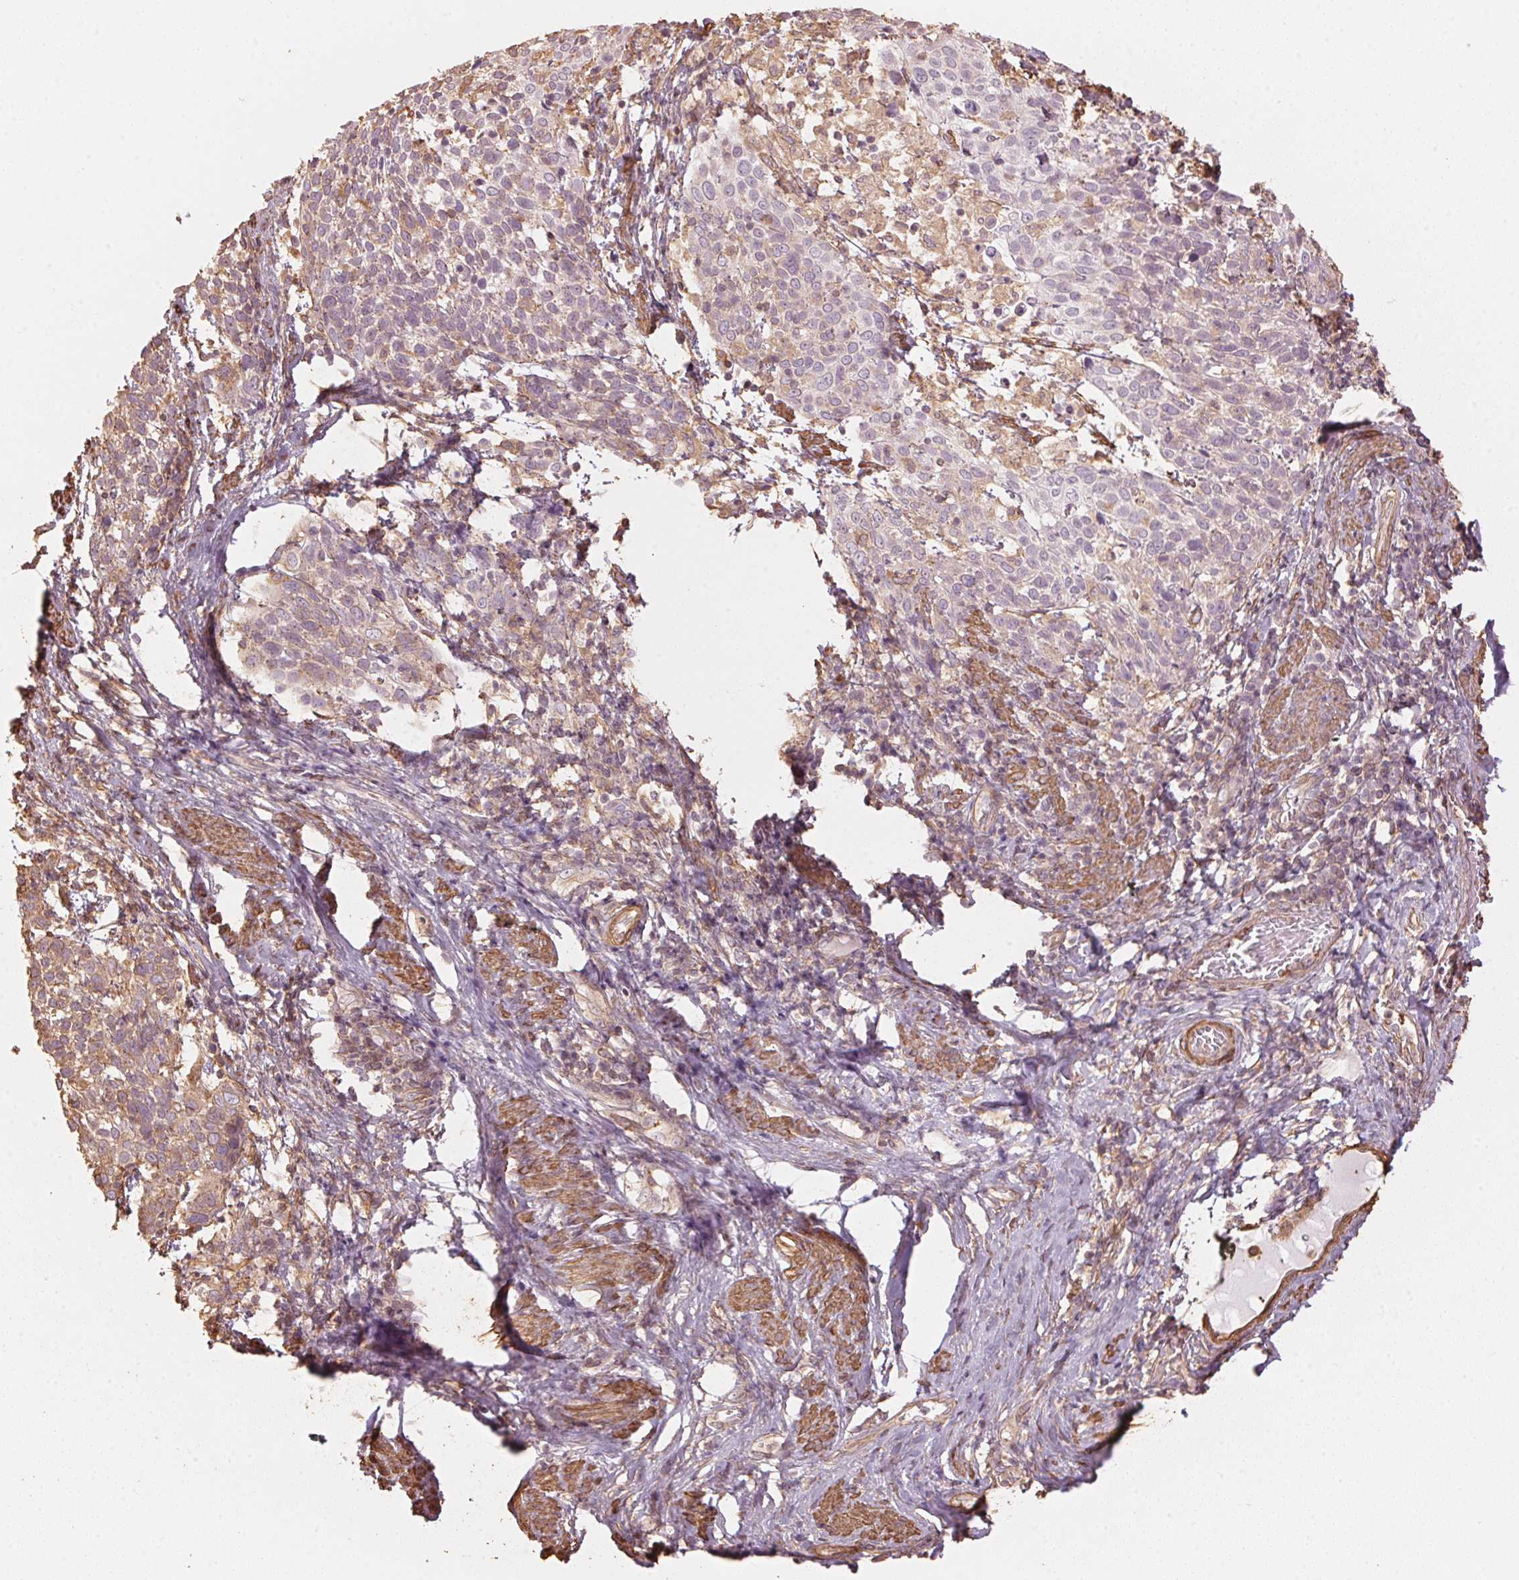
{"staining": {"intensity": "weak", "quantity": "25%-75%", "location": "cytoplasmic/membranous"}, "tissue": "cervical cancer", "cell_type": "Tumor cells", "image_type": "cancer", "snomed": [{"axis": "morphology", "description": "Squamous cell carcinoma, NOS"}, {"axis": "topography", "description": "Cervix"}], "caption": "Squamous cell carcinoma (cervical) tissue demonstrates weak cytoplasmic/membranous positivity in about 25%-75% of tumor cells", "gene": "QDPR", "patient": {"sex": "female", "age": 61}}